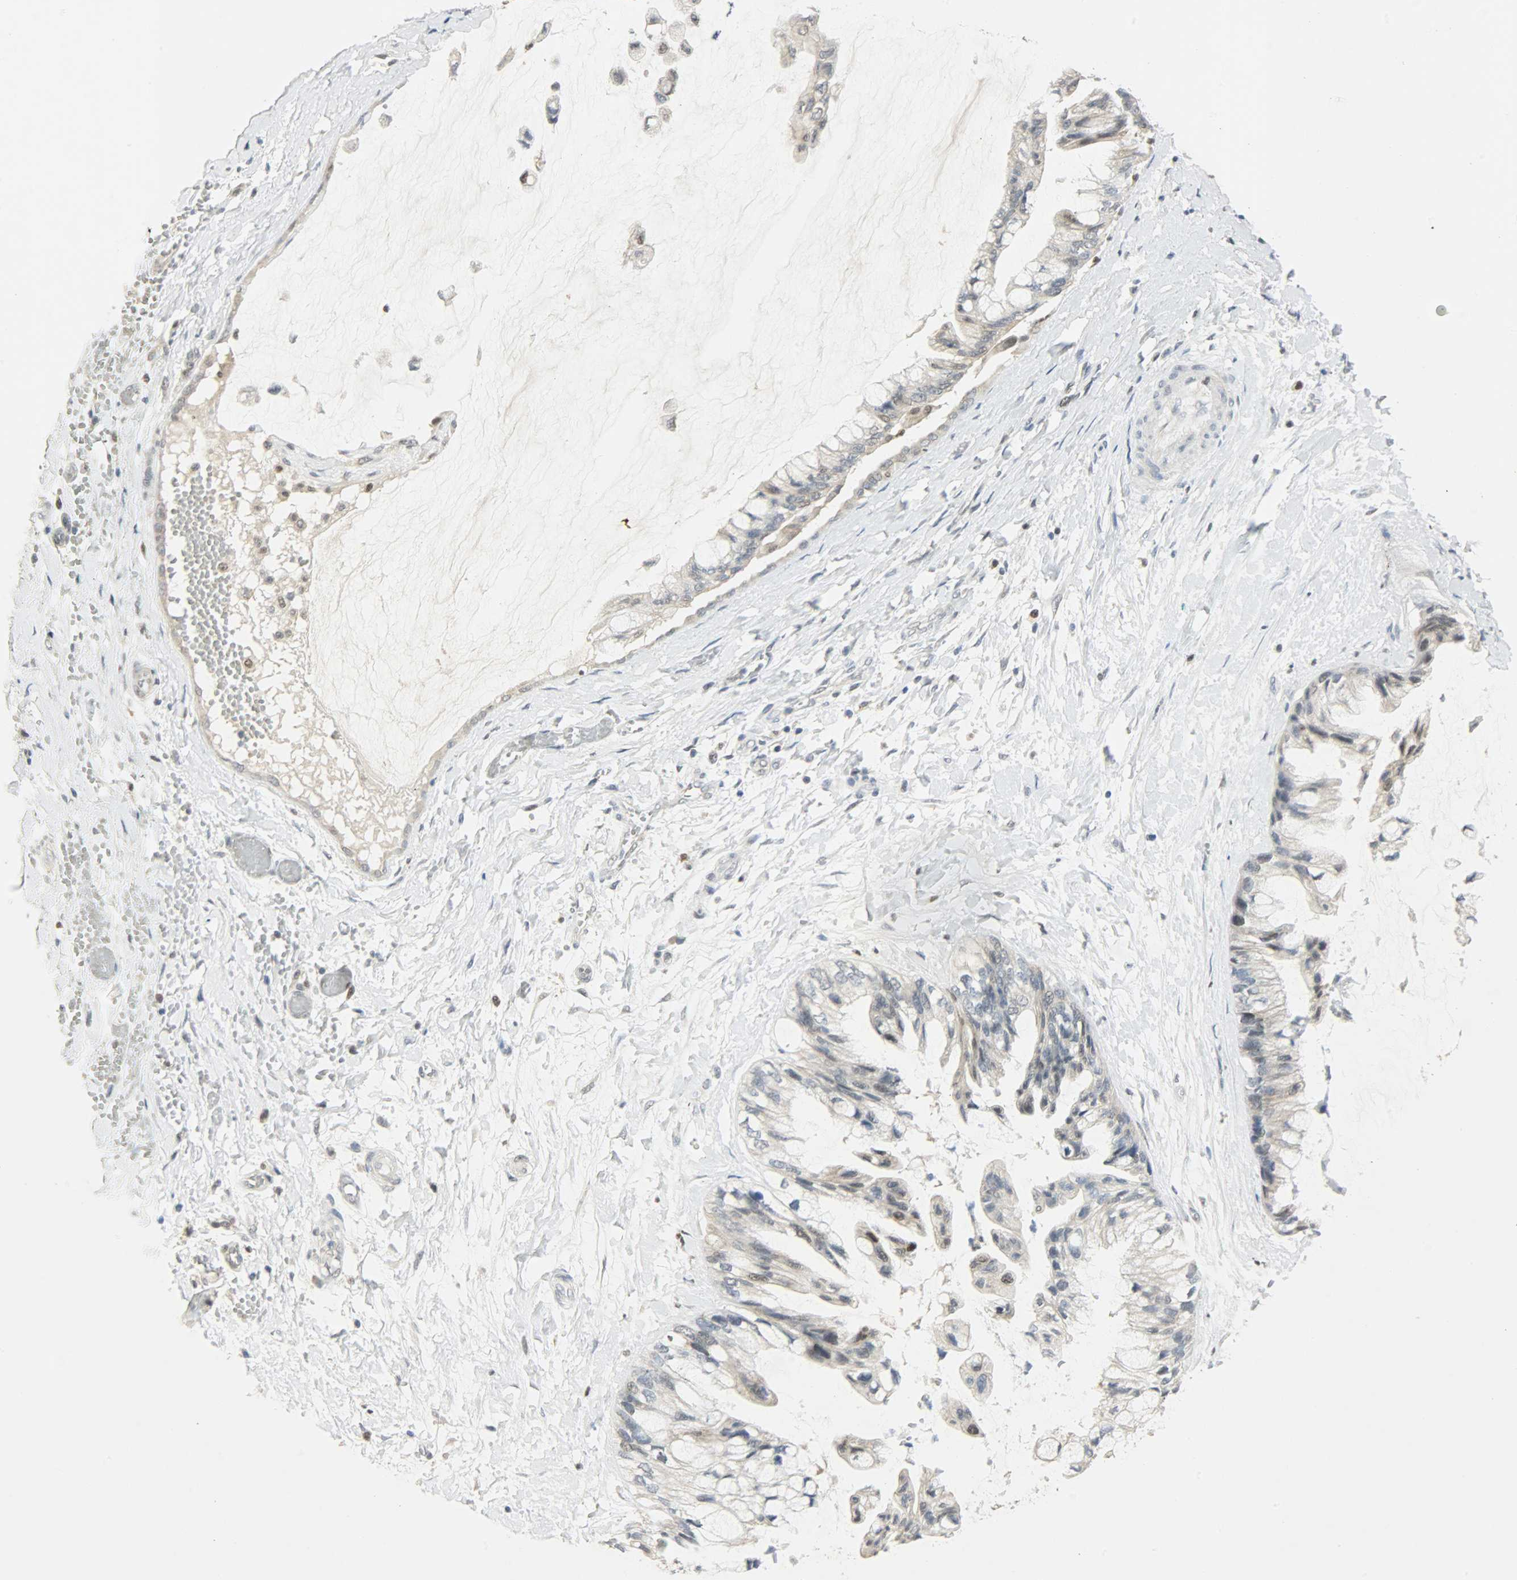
{"staining": {"intensity": "weak", "quantity": "25%-75%", "location": "cytoplasmic/membranous,nuclear"}, "tissue": "ovarian cancer", "cell_type": "Tumor cells", "image_type": "cancer", "snomed": [{"axis": "morphology", "description": "Cystadenocarcinoma, mucinous, NOS"}, {"axis": "topography", "description": "Ovary"}], "caption": "The immunohistochemical stain labels weak cytoplasmic/membranous and nuclear staining in tumor cells of ovarian cancer tissue.", "gene": "PPARG", "patient": {"sex": "female", "age": 39}}